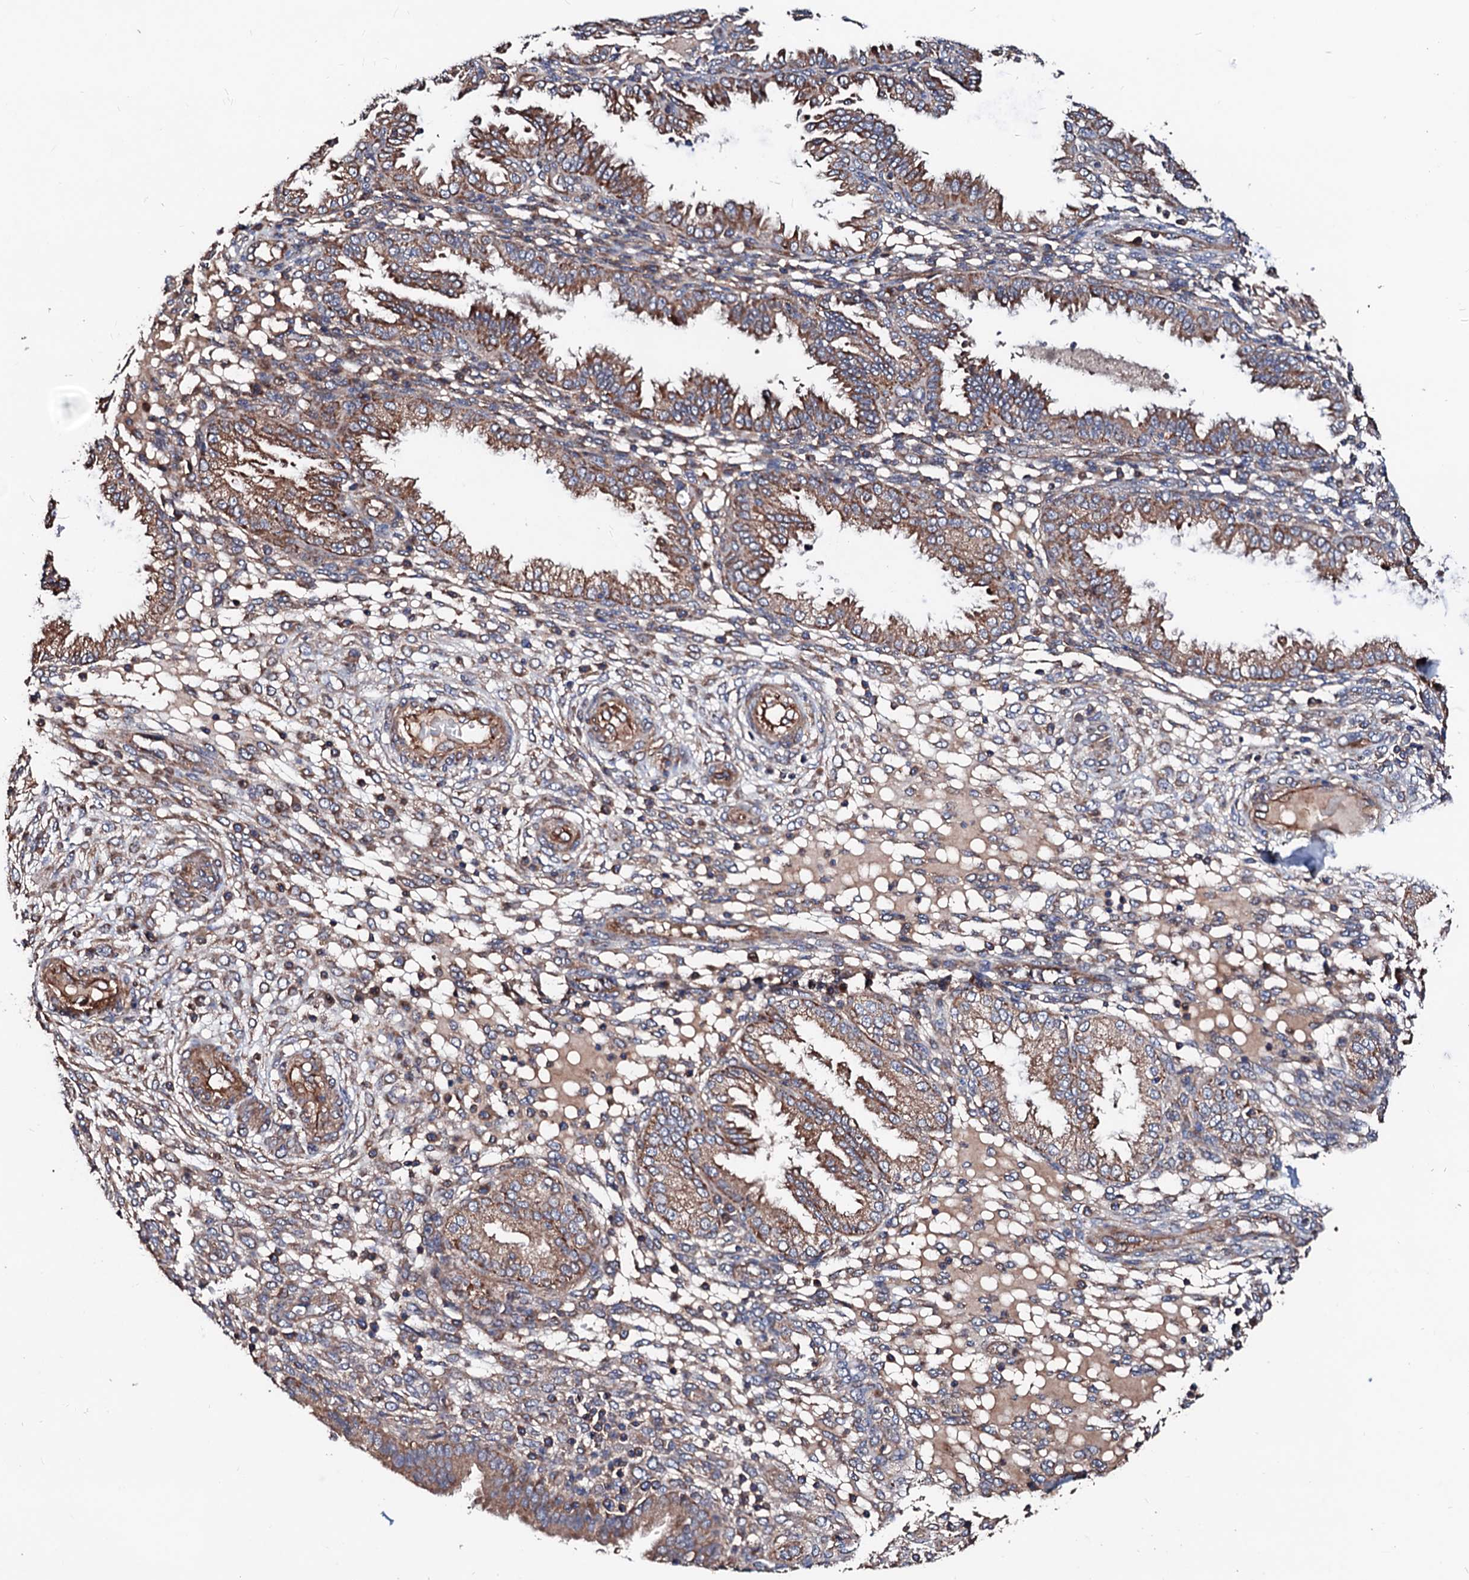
{"staining": {"intensity": "moderate", "quantity": "25%-75%", "location": "cytoplasmic/membranous"}, "tissue": "endometrium", "cell_type": "Cells in endometrial stroma", "image_type": "normal", "snomed": [{"axis": "morphology", "description": "Normal tissue, NOS"}, {"axis": "topography", "description": "Endometrium"}], "caption": "About 25%-75% of cells in endometrial stroma in normal human endometrium demonstrate moderate cytoplasmic/membranous protein staining as visualized by brown immunohistochemical staining.", "gene": "TBCEL", "patient": {"sex": "female", "age": 33}}